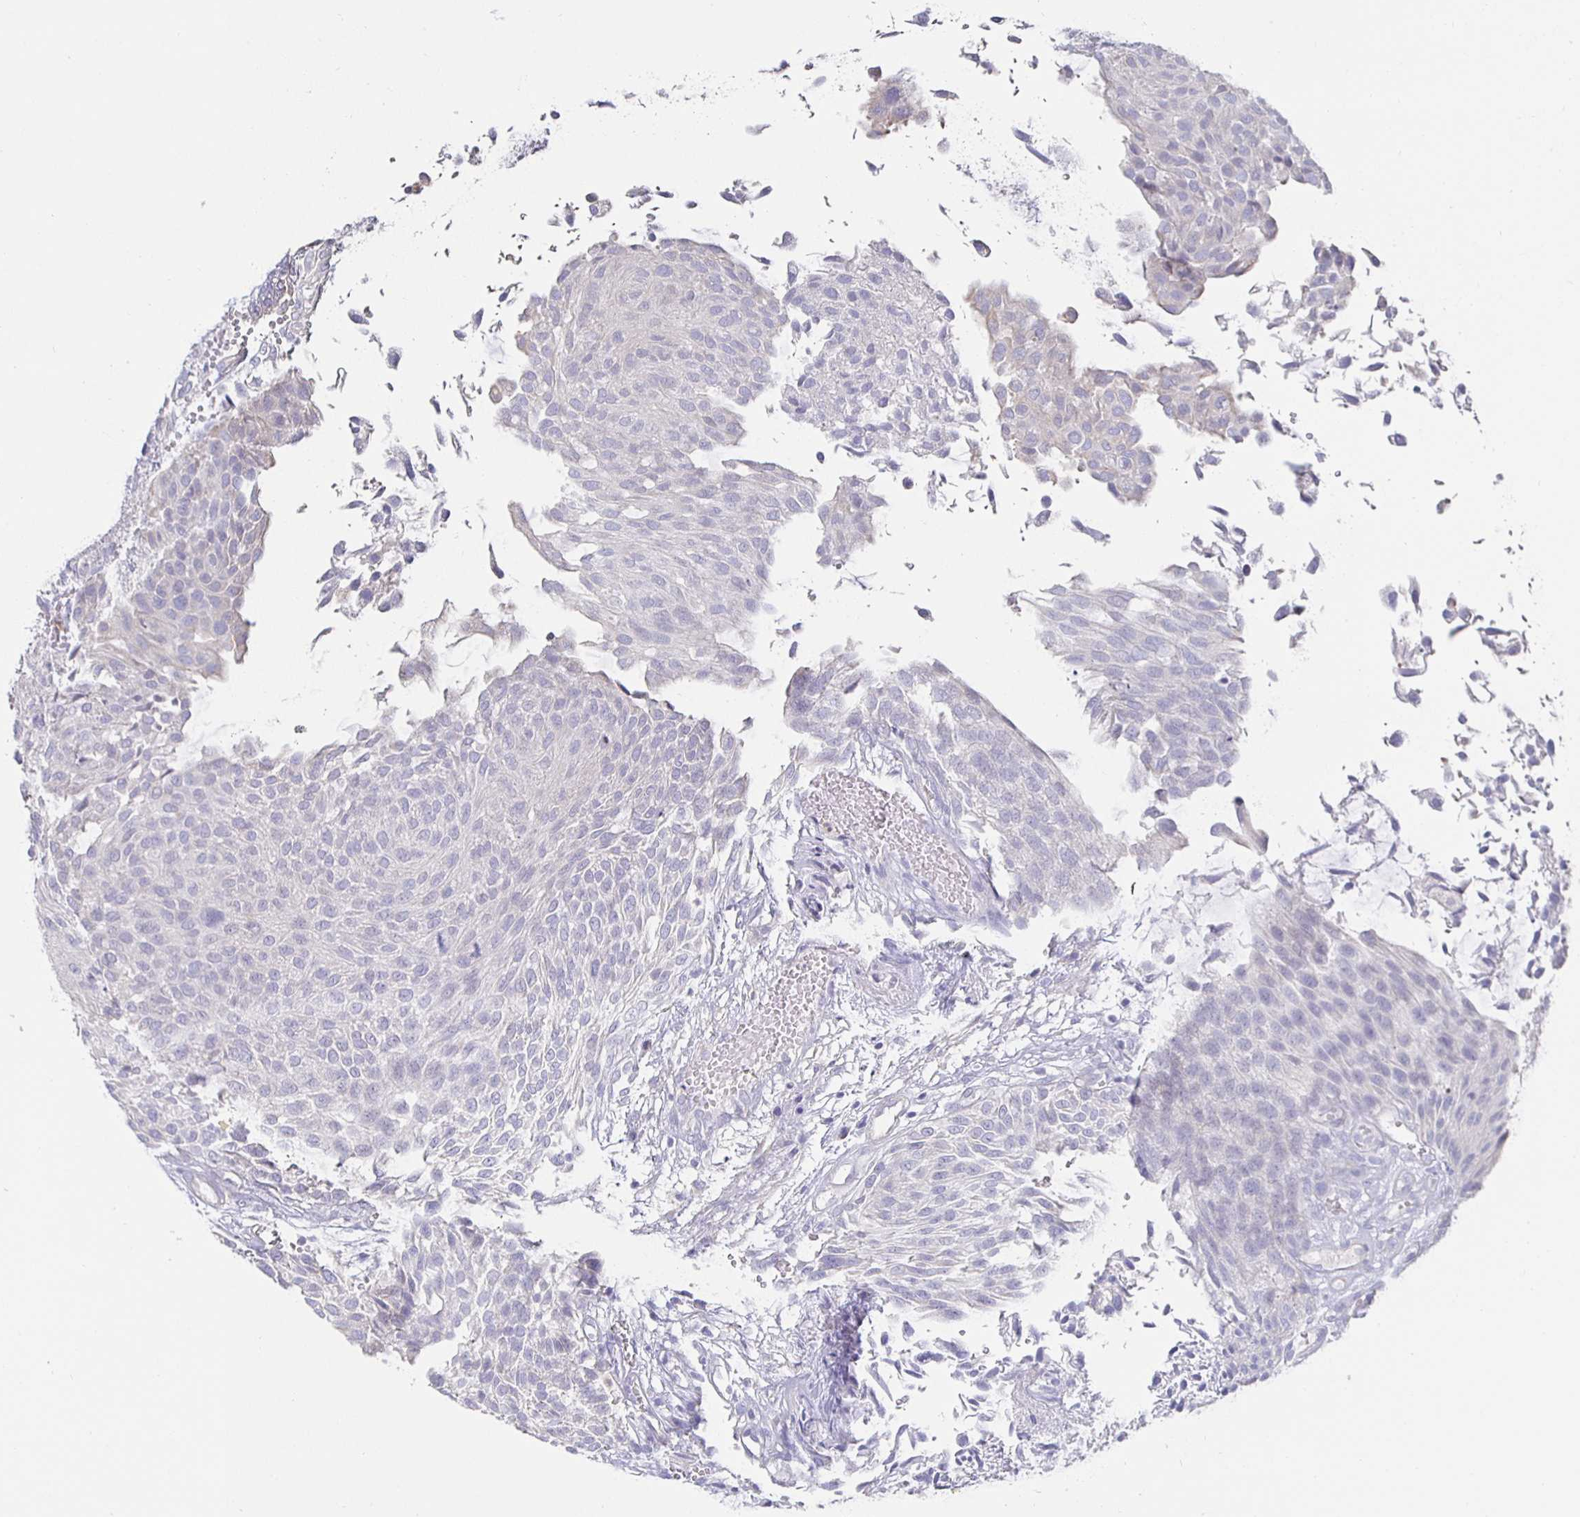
{"staining": {"intensity": "negative", "quantity": "none", "location": "none"}, "tissue": "urothelial cancer", "cell_type": "Tumor cells", "image_type": "cancer", "snomed": [{"axis": "morphology", "description": "Urothelial carcinoma, NOS"}, {"axis": "topography", "description": "Urinary bladder"}], "caption": "Tumor cells show no significant protein staining in transitional cell carcinoma.", "gene": "HSPA4L", "patient": {"sex": "male", "age": 84}}